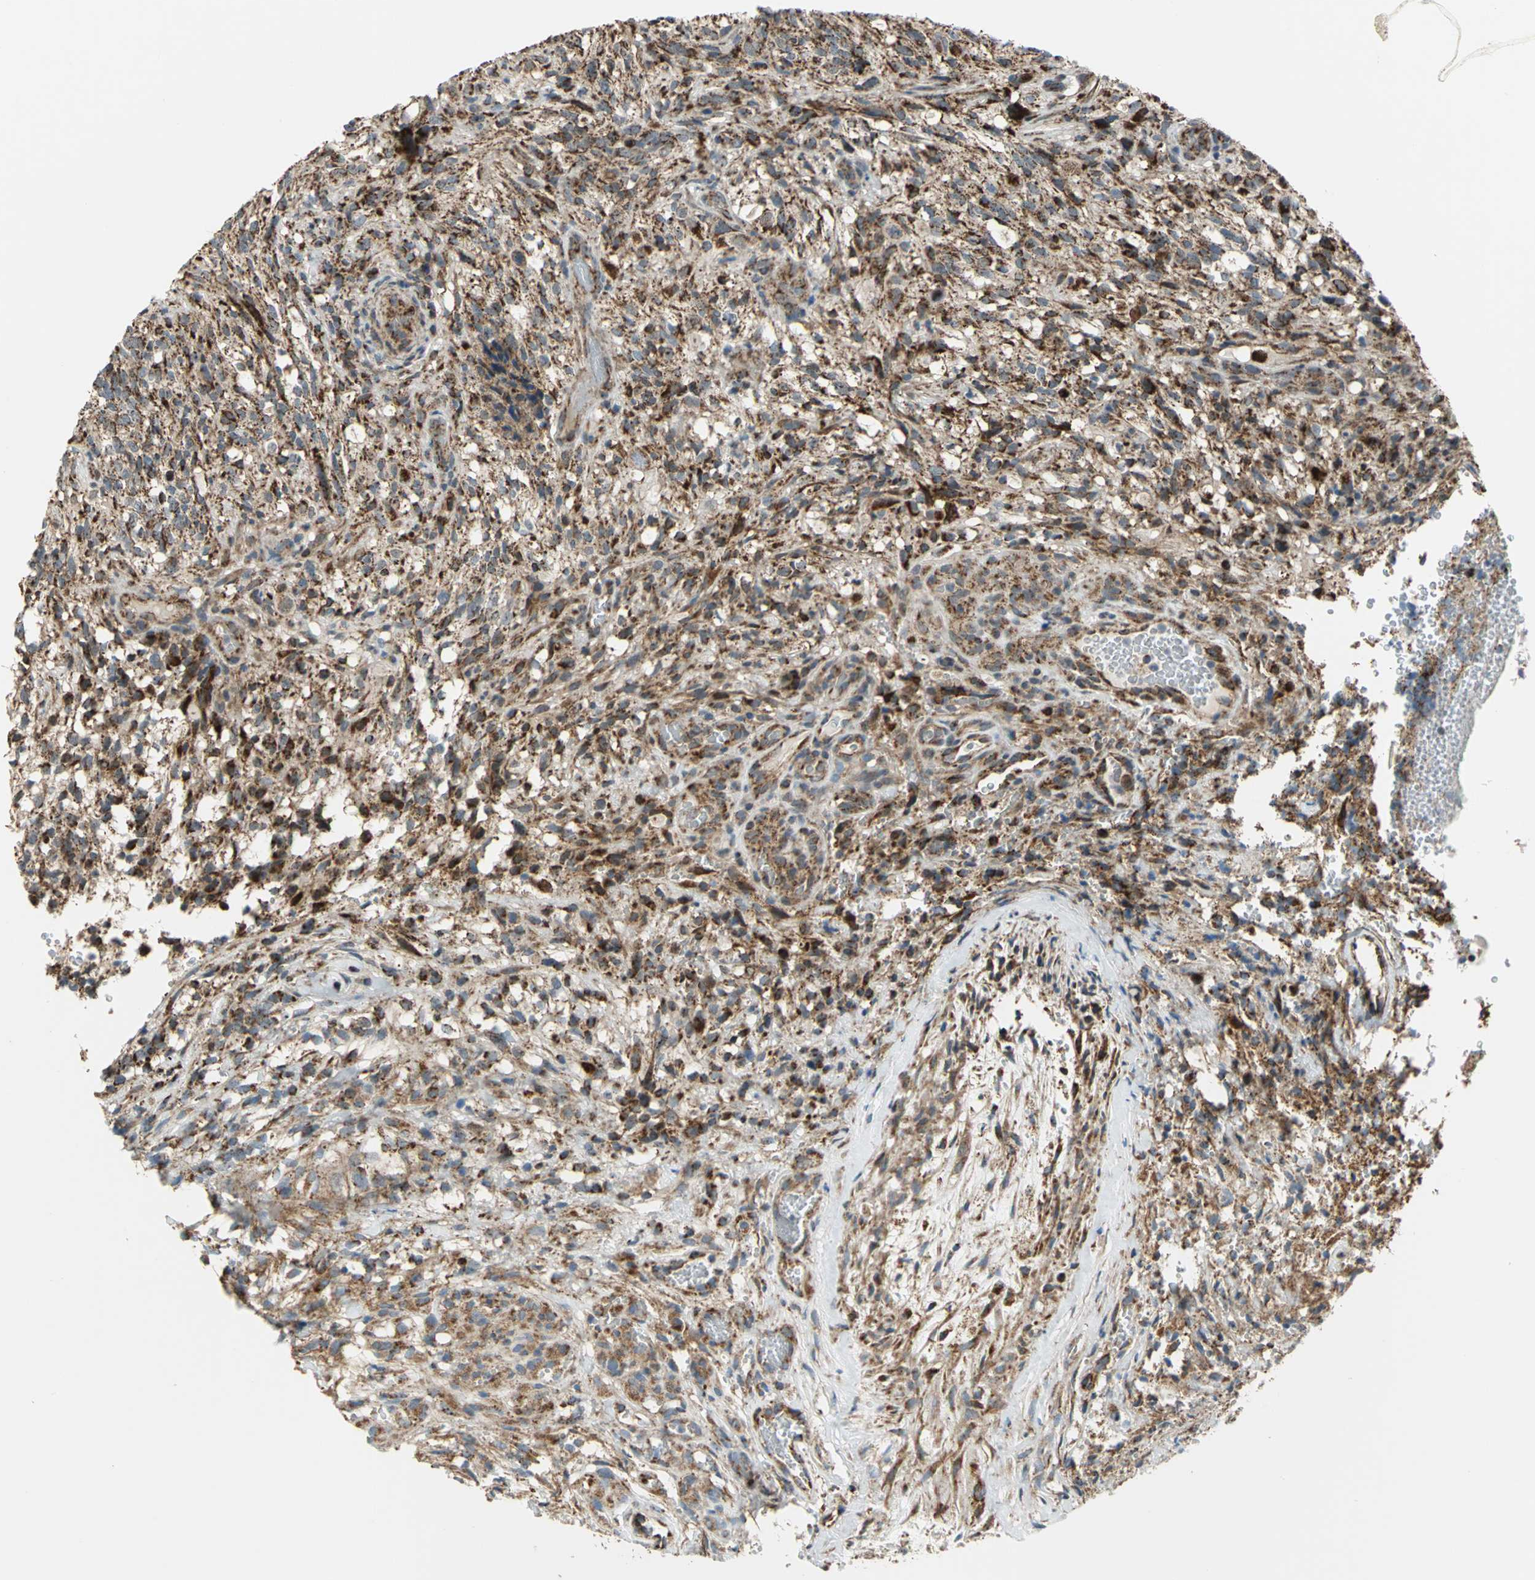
{"staining": {"intensity": "moderate", "quantity": ">75%", "location": "cytoplasmic/membranous"}, "tissue": "glioma", "cell_type": "Tumor cells", "image_type": "cancer", "snomed": [{"axis": "morphology", "description": "Normal tissue, NOS"}, {"axis": "morphology", "description": "Glioma, malignant, High grade"}, {"axis": "topography", "description": "Cerebral cortex"}], "caption": "Immunohistochemistry (IHC) micrograph of human malignant high-grade glioma stained for a protein (brown), which reveals medium levels of moderate cytoplasmic/membranous staining in approximately >75% of tumor cells.", "gene": "MRPS22", "patient": {"sex": "male", "age": 75}}